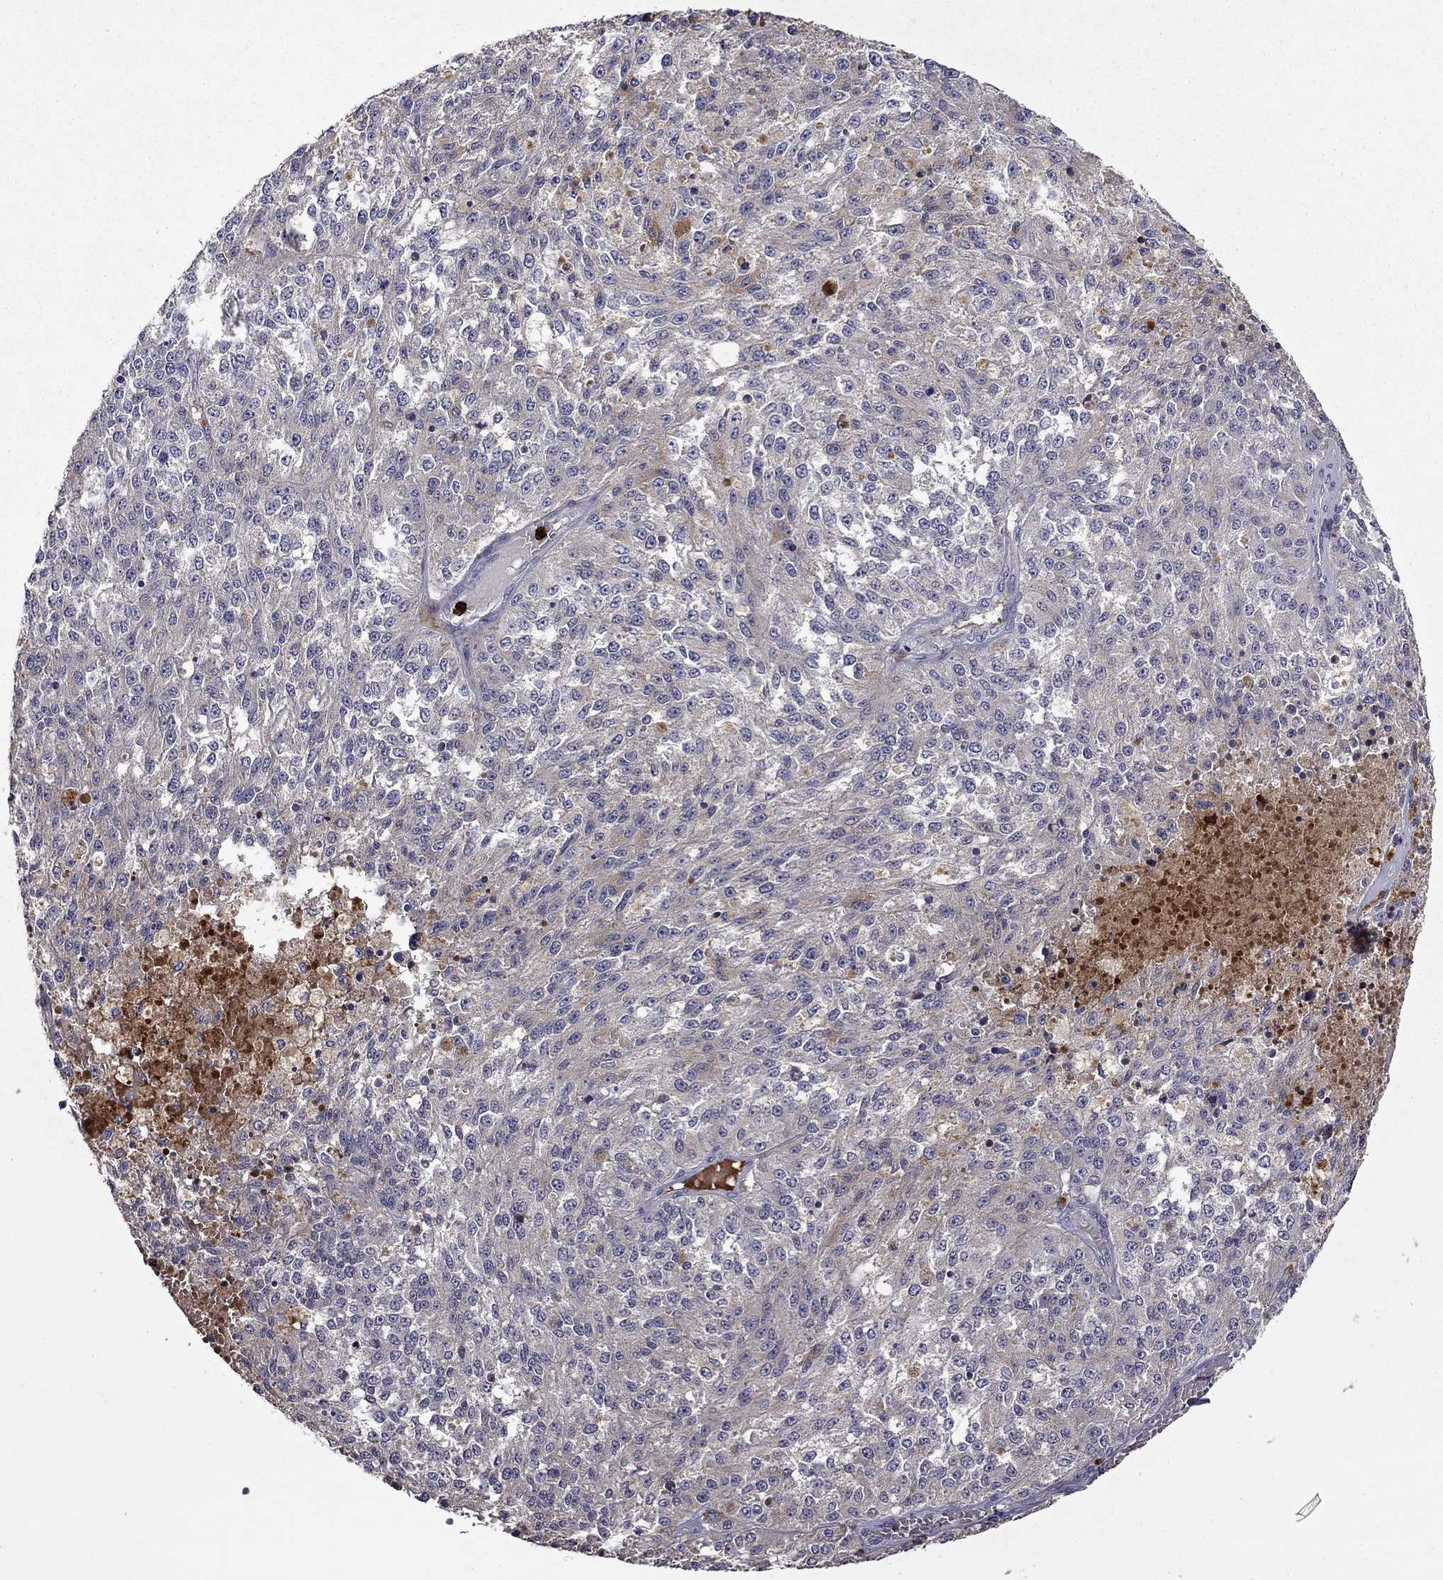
{"staining": {"intensity": "negative", "quantity": "none", "location": "none"}, "tissue": "melanoma", "cell_type": "Tumor cells", "image_type": "cancer", "snomed": [{"axis": "morphology", "description": "Malignant melanoma, Metastatic site"}, {"axis": "topography", "description": "Lymph node"}], "caption": "Protein analysis of malignant melanoma (metastatic site) demonstrates no significant expression in tumor cells.", "gene": "SATB1", "patient": {"sex": "female", "age": 64}}